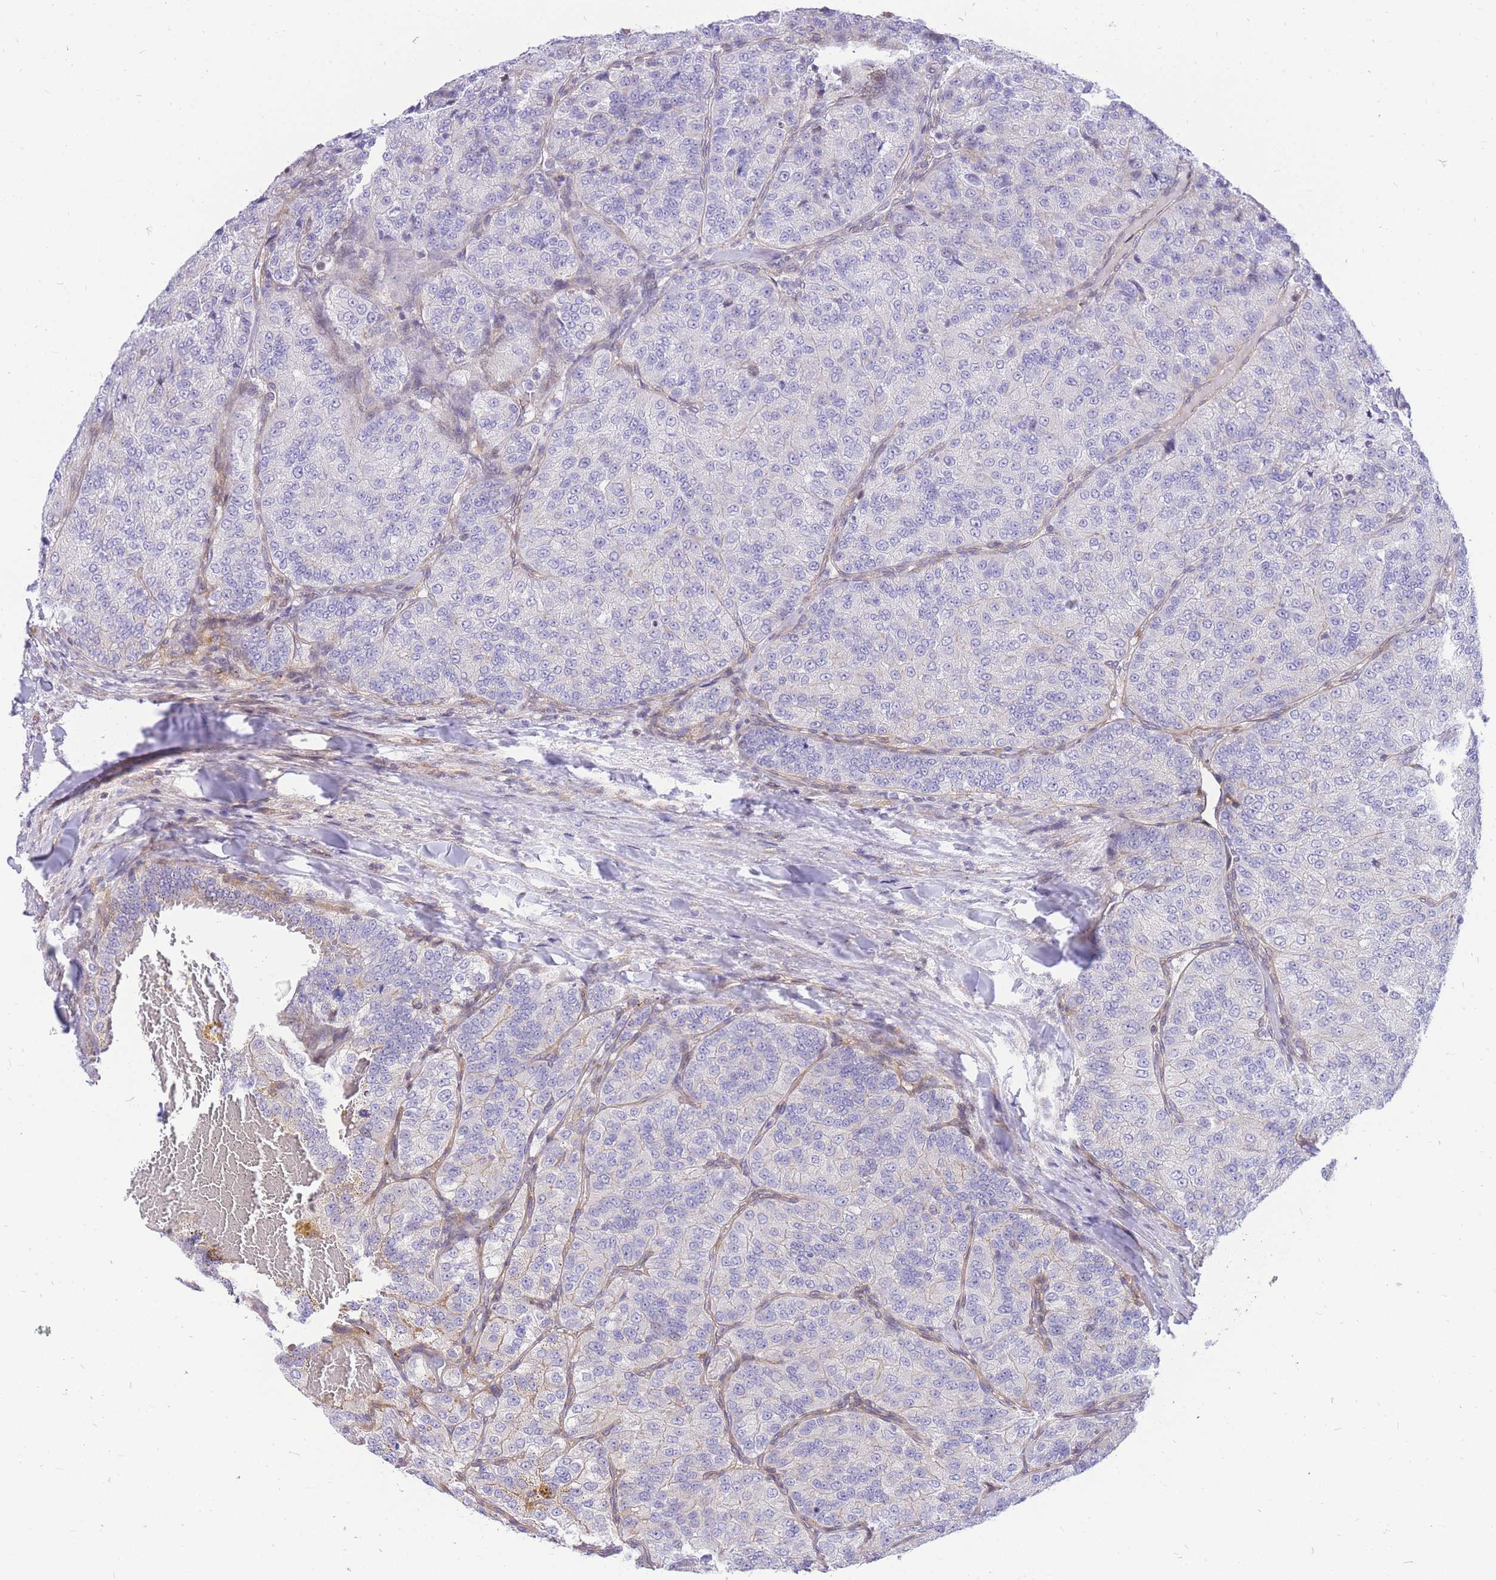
{"staining": {"intensity": "negative", "quantity": "none", "location": "none"}, "tissue": "renal cancer", "cell_type": "Tumor cells", "image_type": "cancer", "snomed": [{"axis": "morphology", "description": "Adenocarcinoma, NOS"}, {"axis": "topography", "description": "Kidney"}], "caption": "Tumor cells are negative for protein expression in human adenocarcinoma (renal).", "gene": "S100PBP", "patient": {"sex": "female", "age": 63}}